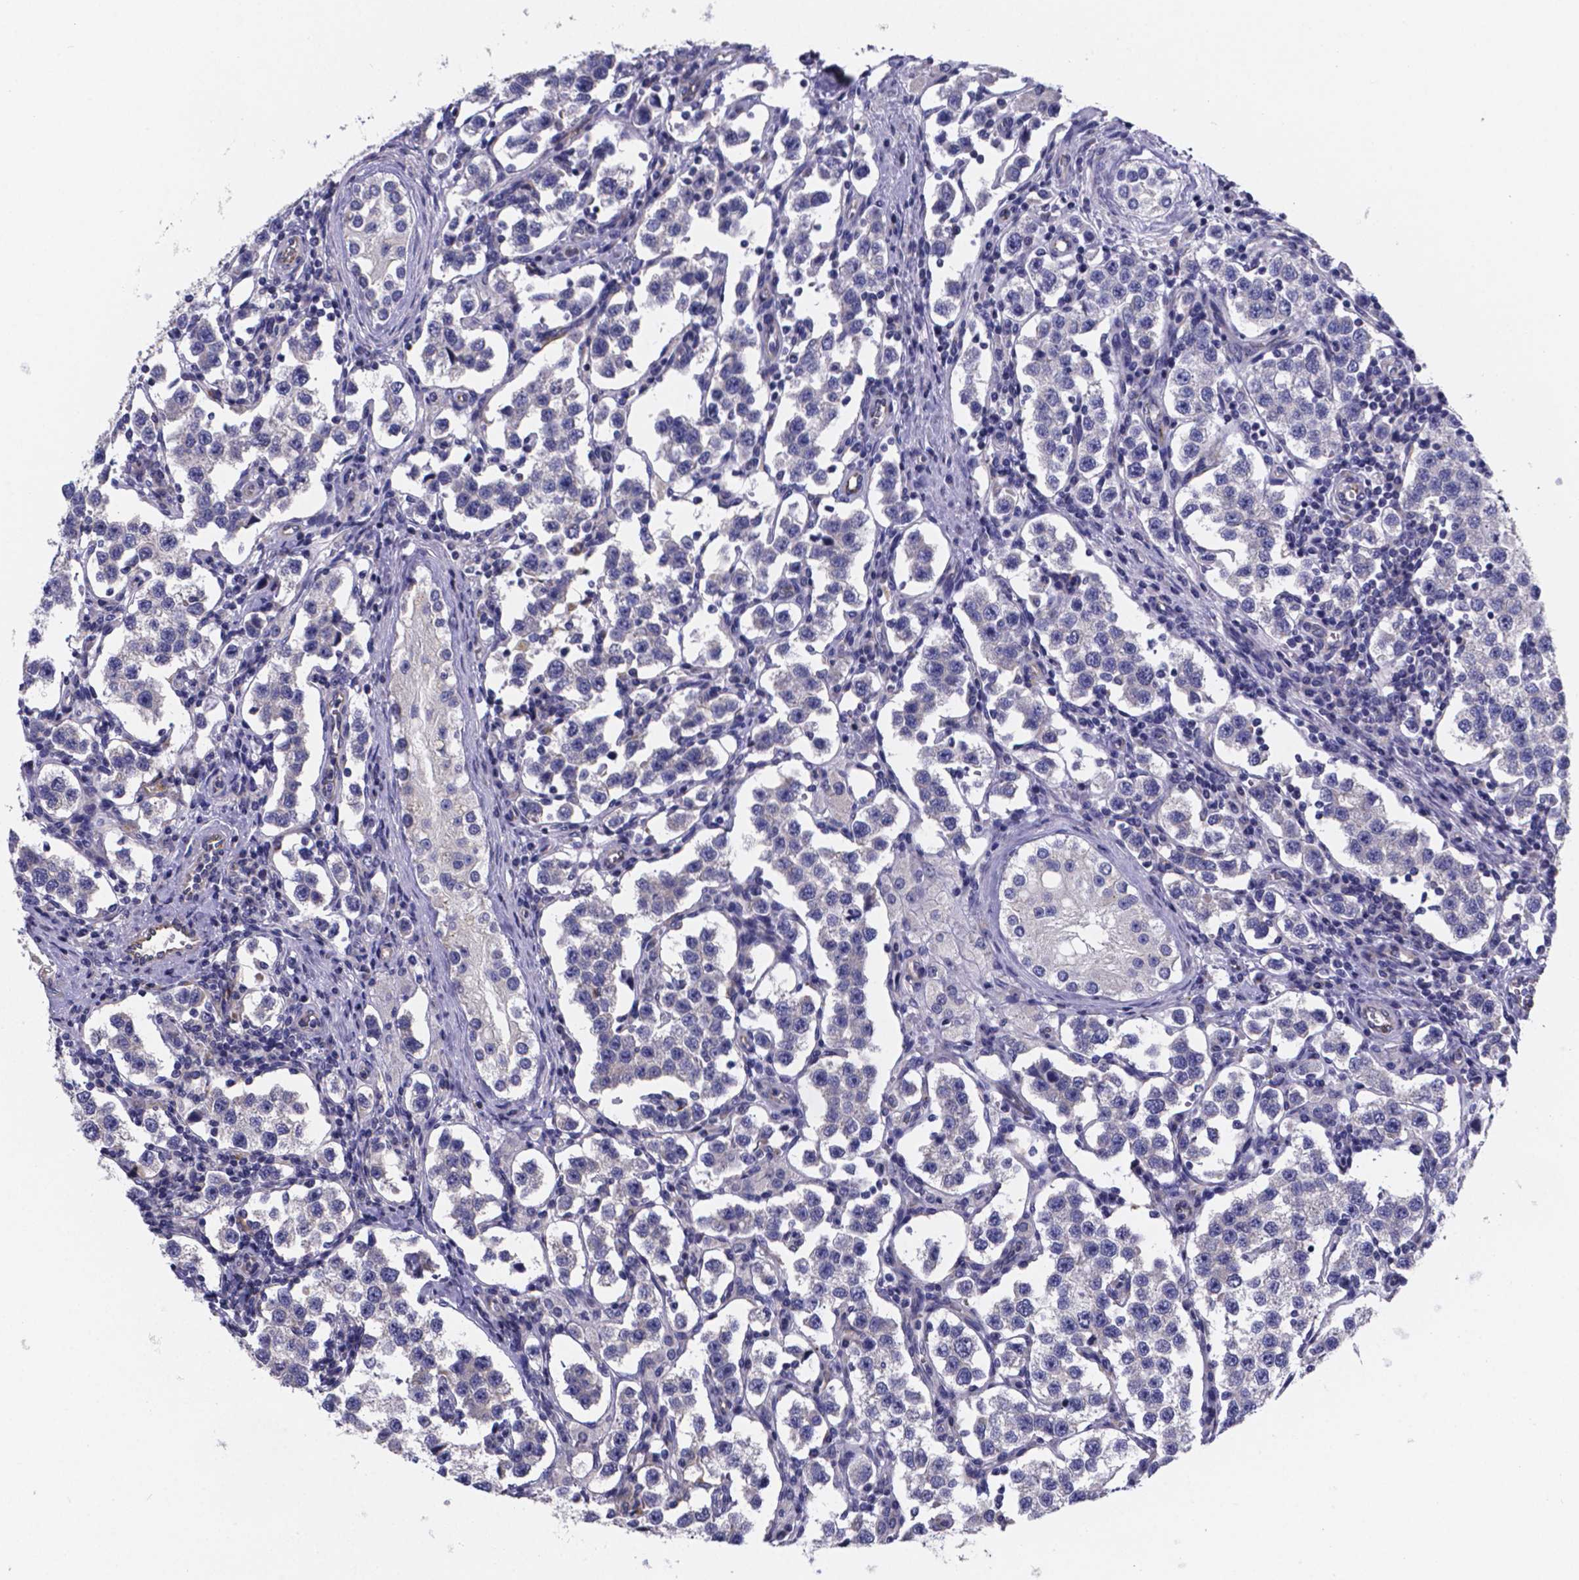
{"staining": {"intensity": "negative", "quantity": "none", "location": "none"}, "tissue": "testis cancer", "cell_type": "Tumor cells", "image_type": "cancer", "snomed": [{"axis": "morphology", "description": "Seminoma, NOS"}, {"axis": "topography", "description": "Testis"}], "caption": "Tumor cells show no significant staining in testis cancer. (DAB IHC, high magnification).", "gene": "SFRP4", "patient": {"sex": "male", "age": 37}}